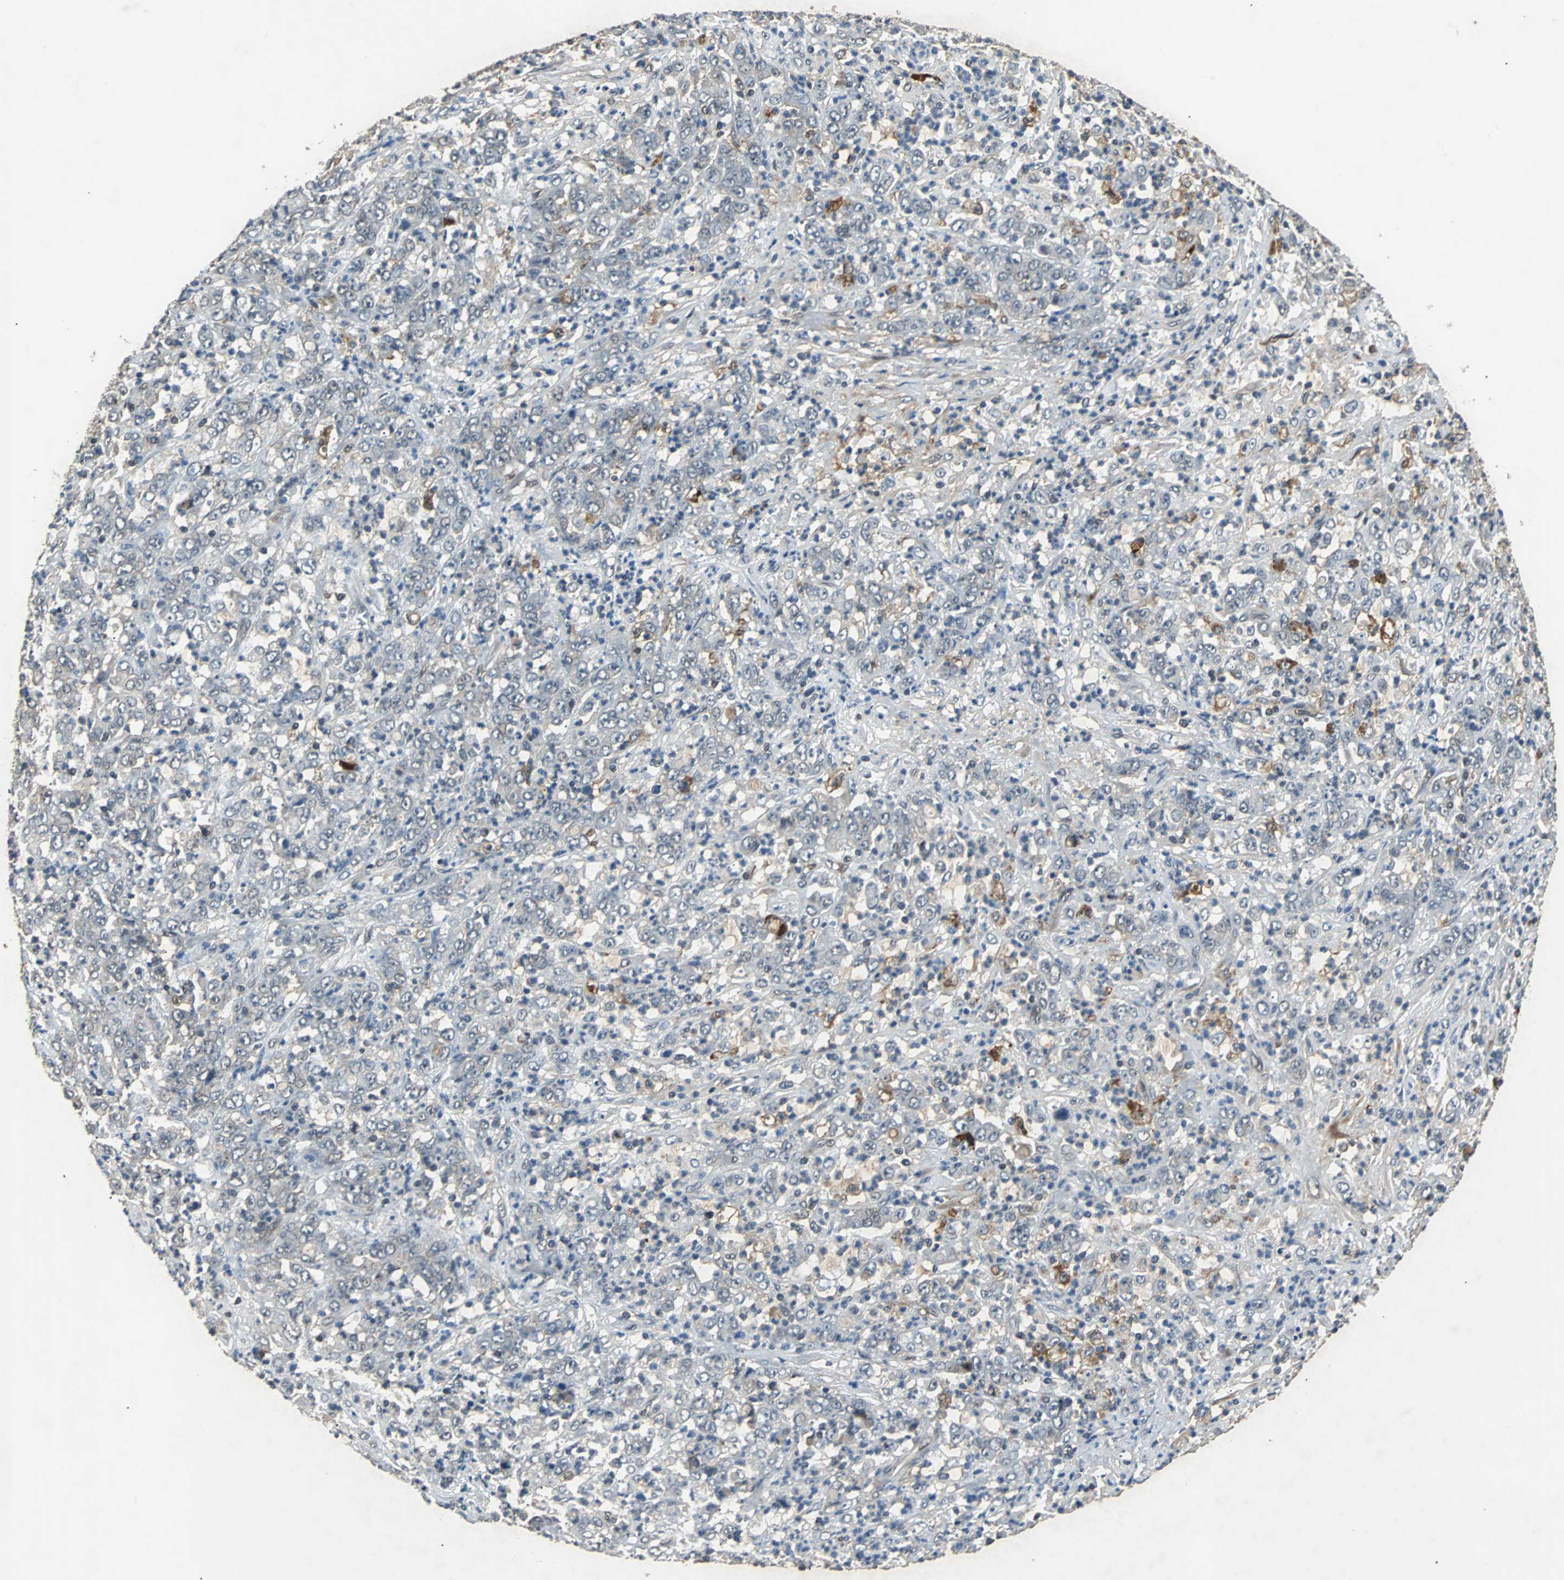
{"staining": {"intensity": "moderate", "quantity": "<25%", "location": "cytoplasmic/membranous"}, "tissue": "stomach cancer", "cell_type": "Tumor cells", "image_type": "cancer", "snomed": [{"axis": "morphology", "description": "Adenocarcinoma, NOS"}, {"axis": "topography", "description": "Stomach, lower"}], "caption": "Brown immunohistochemical staining in human stomach adenocarcinoma shows moderate cytoplasmic/membranous staining in approximately <25% of tumor cells. The protein of interest is stained brown, and the nuclei are stained in blue (DAB IHC with brightfield microscopy, high magnification).", "gene": "PHC1", "patient": {"sex": "female", "age": 71}}